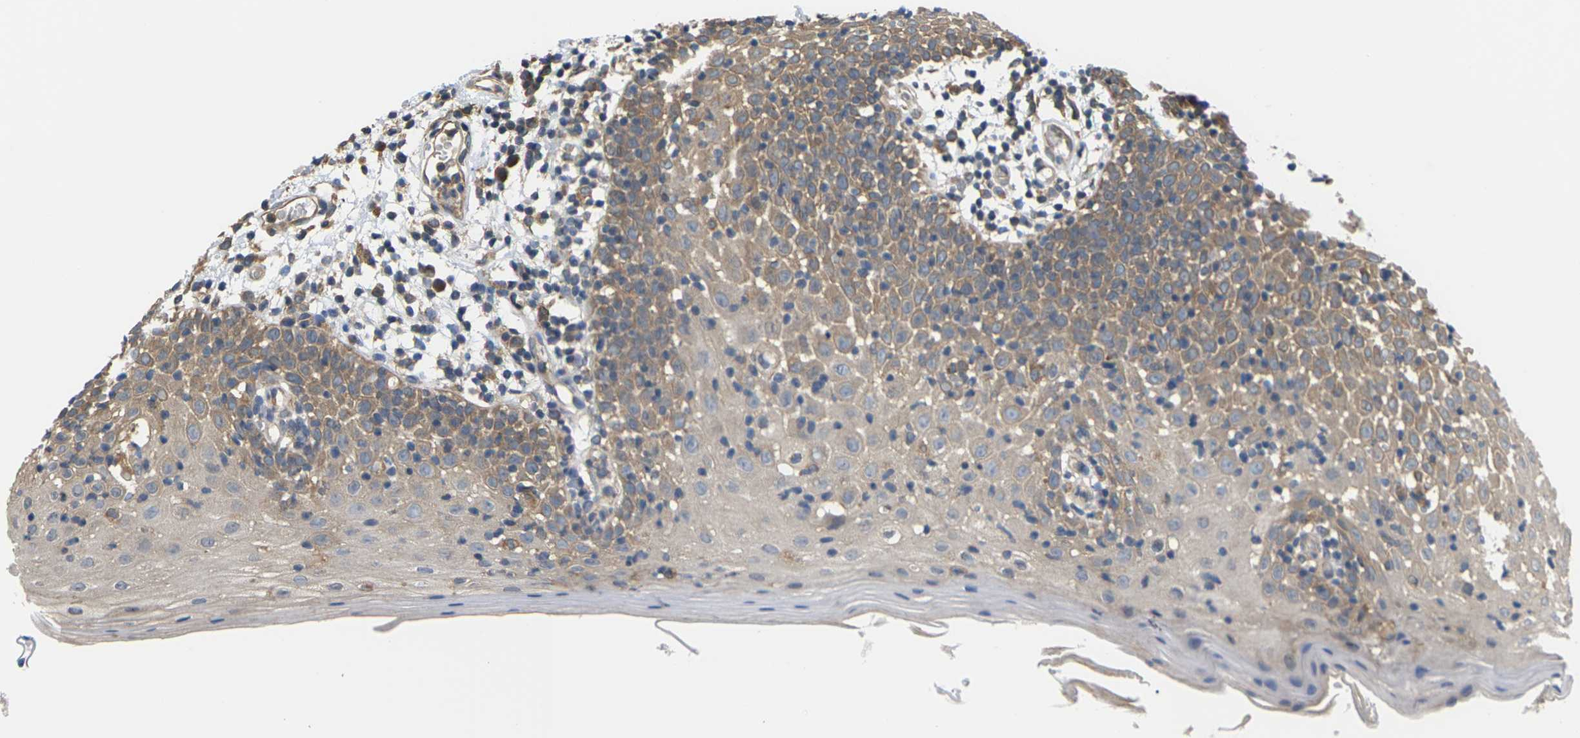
{"staining": {"intensity": "weak", "quantity": ">75%", "location": "cytoplasmic/membranous"}, "tissue": "oral mucosa", "cell_type": "Squamous epithelial cells", "image_type": "normal", "snomed": [{"axis": "morphology", "description": "Normal tissue, NOS"}, {"axis": "morphology", "description": "Squamous cell carcinoma, NOS"}, {"axis": "topography", "description": "Skeletal muscle"}, {"axis": "topography", "description": "Oral tissue"}], "caption": "Human oral mucosa stained for a protein (brown) reveals weak cytoplasmic/membranous positive staining in approximately >75% of squamous epithelial cells.", "gene": "NRAS", "patient": {"sex": "male", "age": 71}}